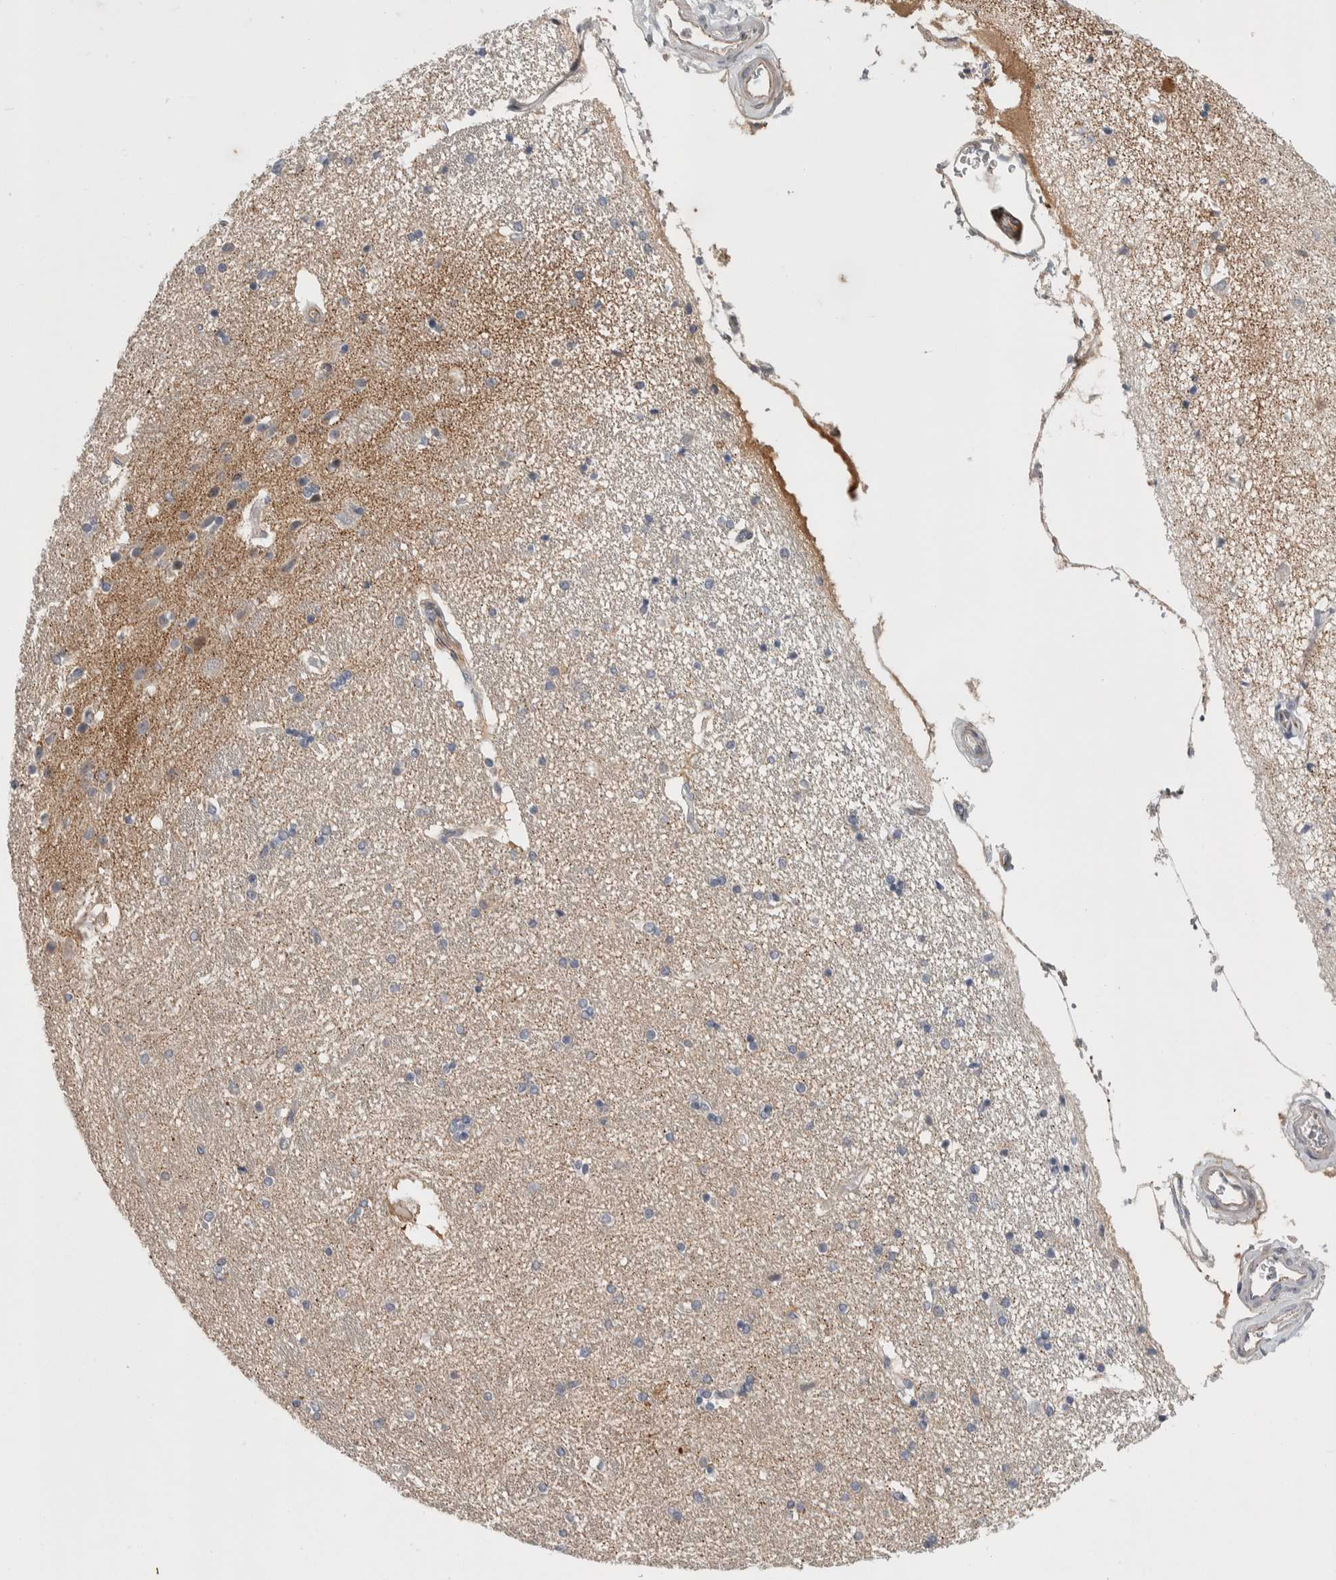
{"staining": {"intensity": "negative", "quantity": "none", "location": "none"}, "tissue": "hippocampus", "cell_type": "Glial cells", "image_type": "normal", "snomed": [{"axis": "morphology", "description": "Normal tissue, NOS"}, {"axis": "topography", "description": "Hippocampus"}], "caption": "Hippocampus stained for a protein using IHC displays no expression glial cells.", "gene": "ZNF862", "patient": {"sex": "female", "age": 54}}